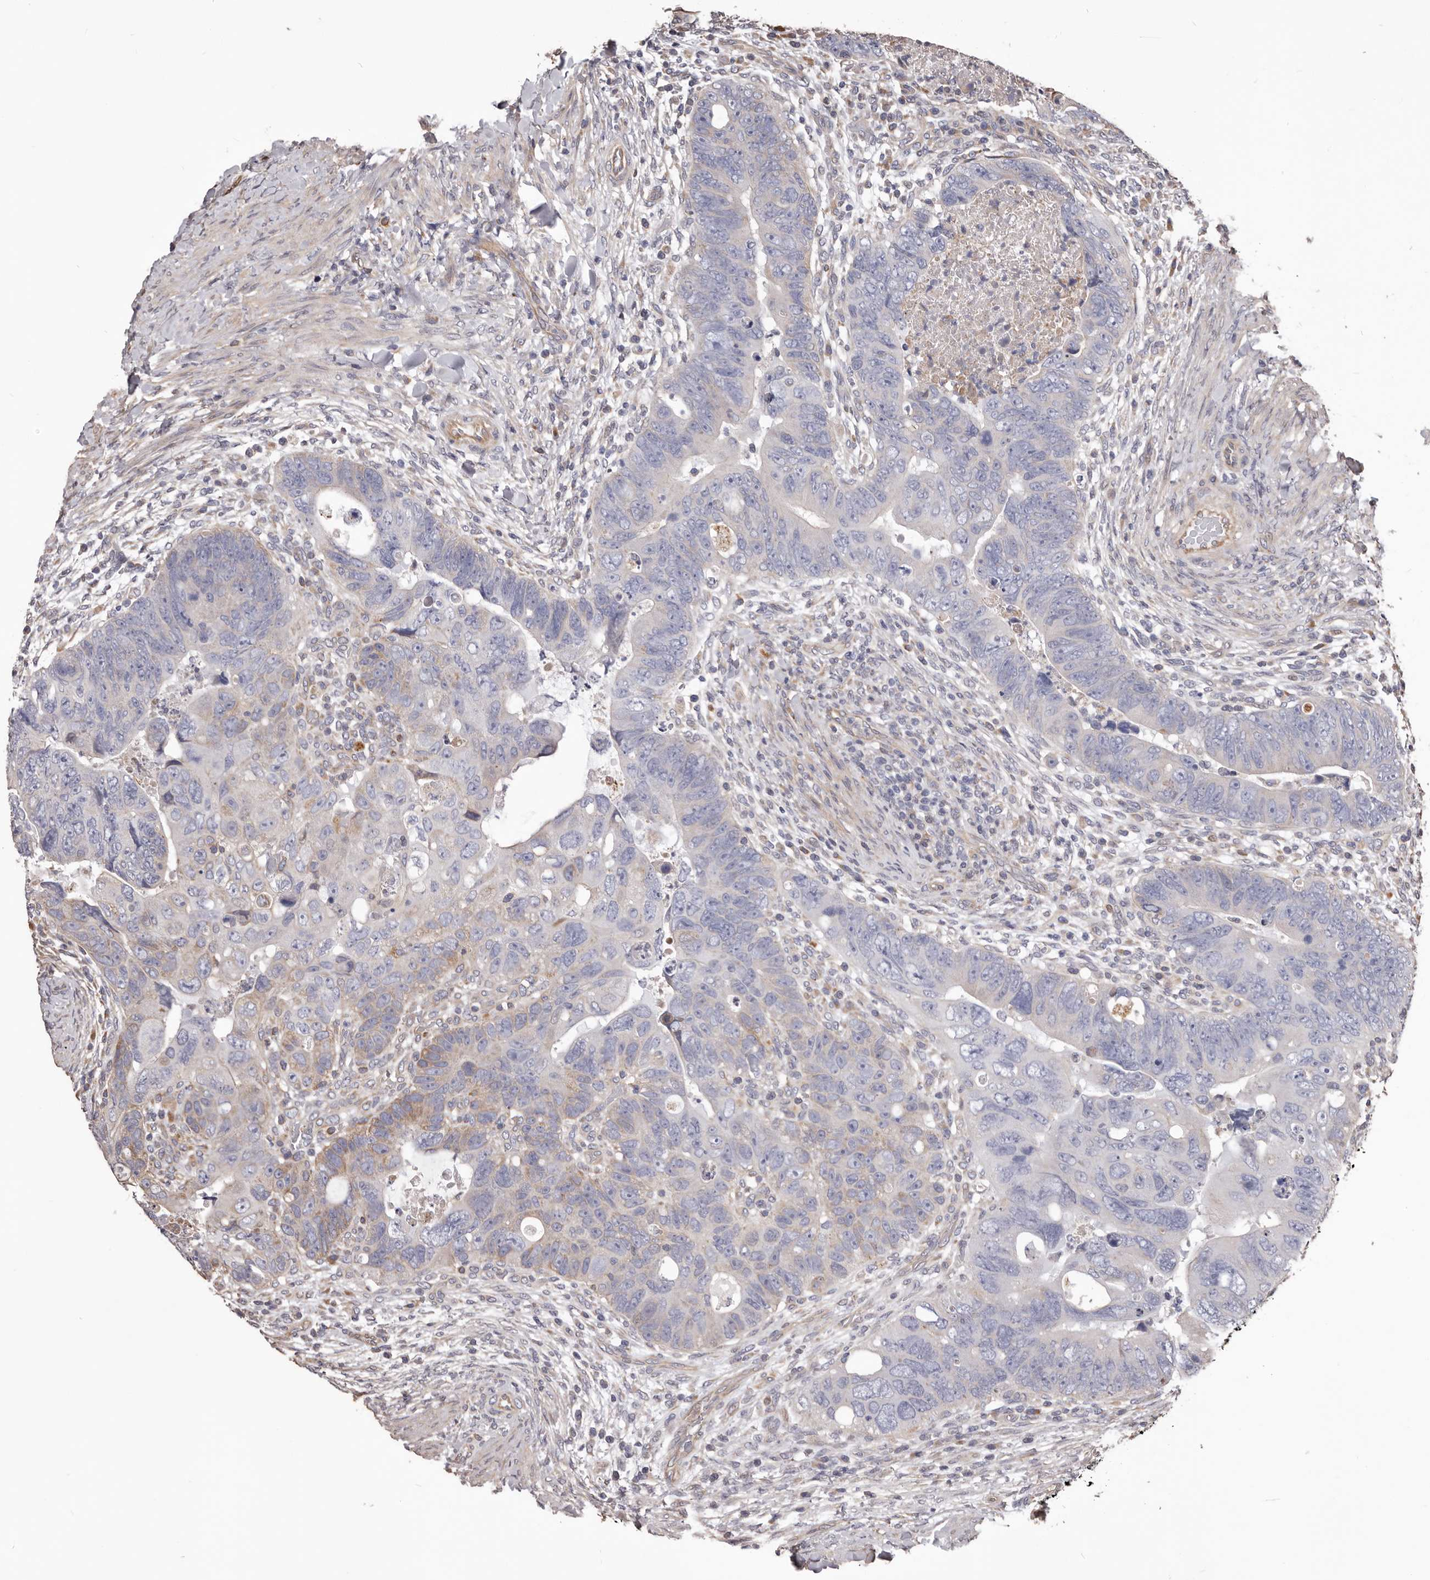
{"staining": {"intensity": "negative", "quantity": "none", "location": "none"}, "tissue": "colorectal cancer", "cell_type": "Tumor cells", "image_type": "cancer", "snomed": [{"axis": "morphology", "description": "Adenocarcinoma, NOS"}, {"axis": "topography", "description": "Rectum"}], "caption": "A photomicrograph of colorectal cancer (adenocarcinoma) stained for a protein shows no brown staining in tumor cells.", "gene": "CEP104", "patient": {"sex": "male", "age": 59}}